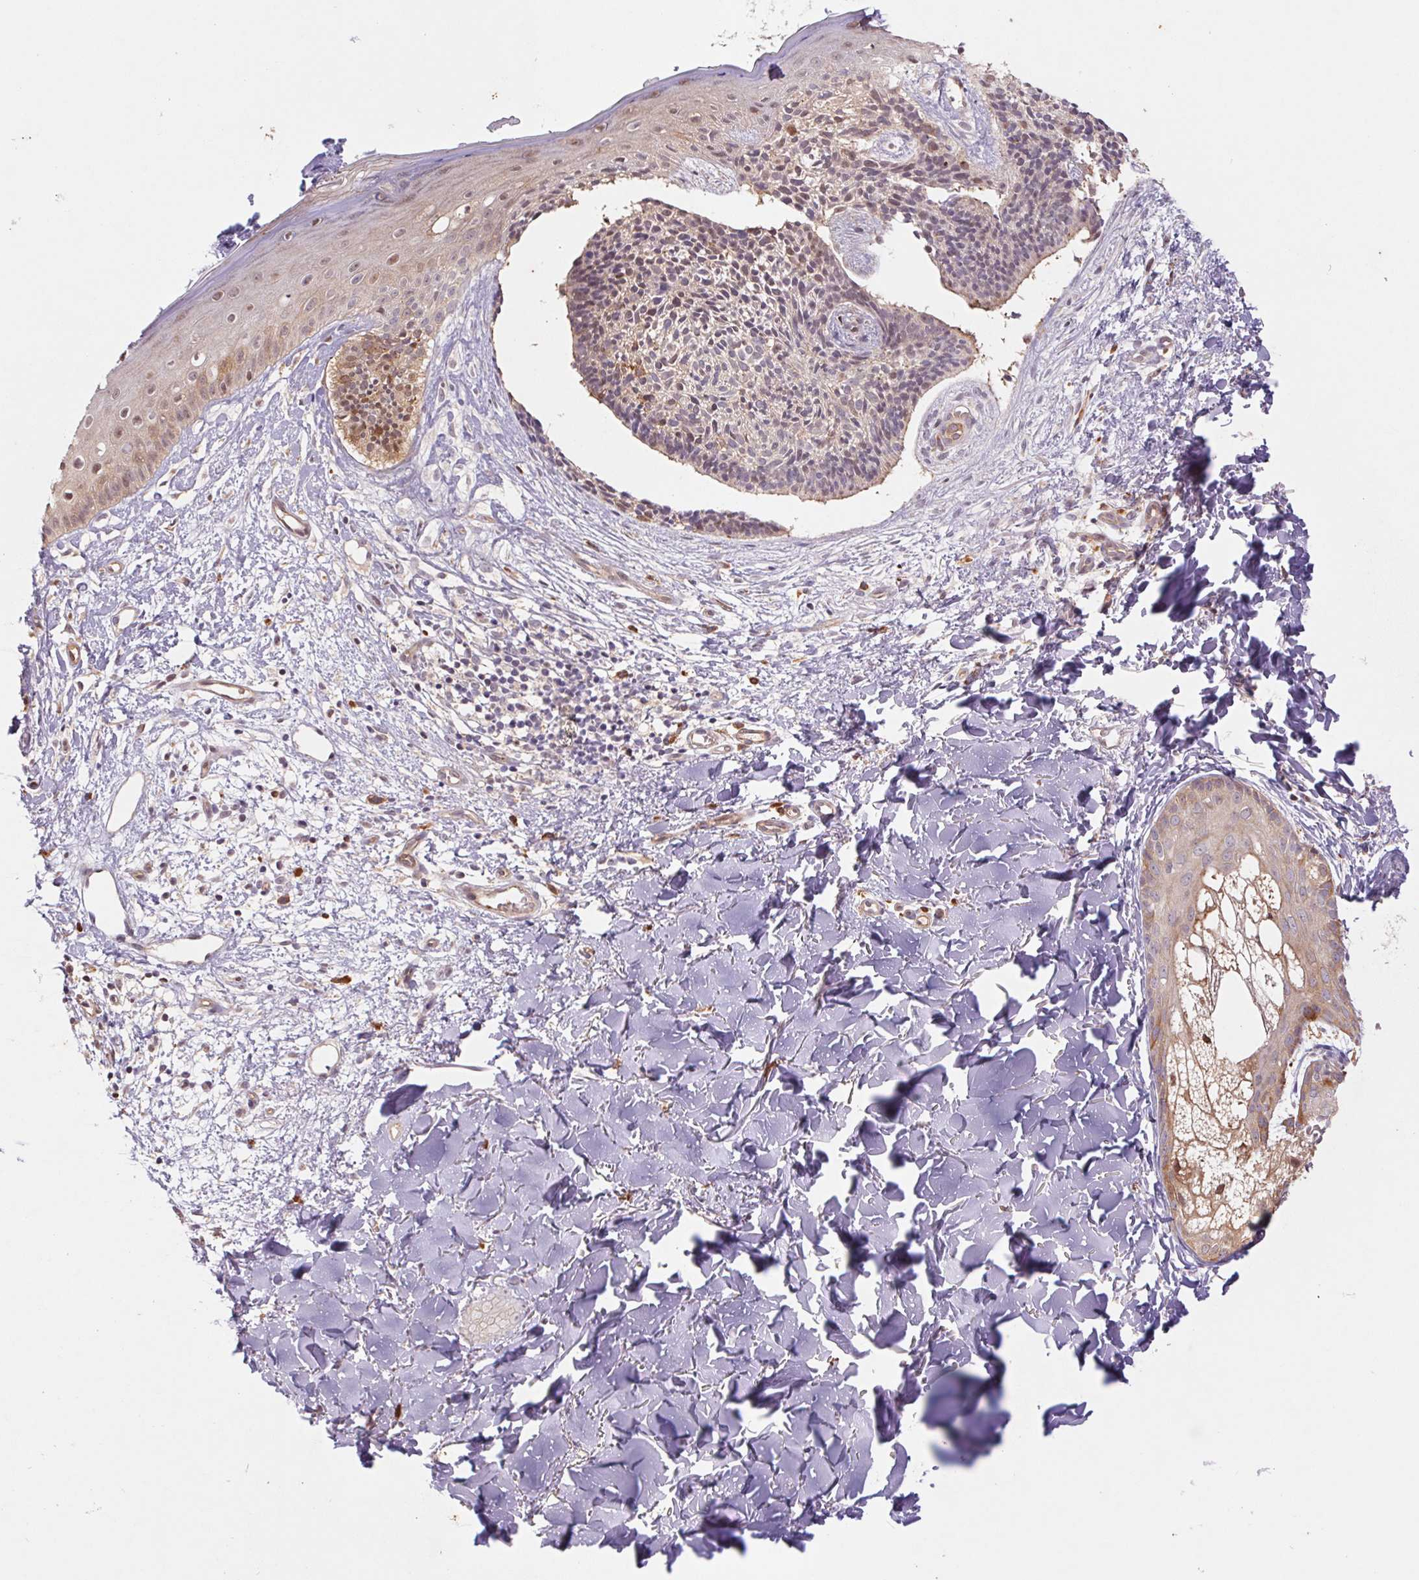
{"staining": {"intensity": "moderate", "quantity": "<25%", "location": "cytoplasmic/membranous,nuclear"}, "tissue": "skin cancer", "cell_type": "Tumor cells", "image_type": "cancer", "snomed": [{"axis": "morphology", "description": "Basal cell carcinoma"}, {"axis": "topography", "description": "Skin"}], "caption": "Moderate cytoplasmic/membranous and nuclear protein expression is identified in approximately <25% of tumor cells in skin basal cell carcinoma. Immunohistochemistry (ihc) stains the protein in brown and the nuclei are stained blue.", "gene": "RRM1", "patient": {"sex": "male", "age": 51}}